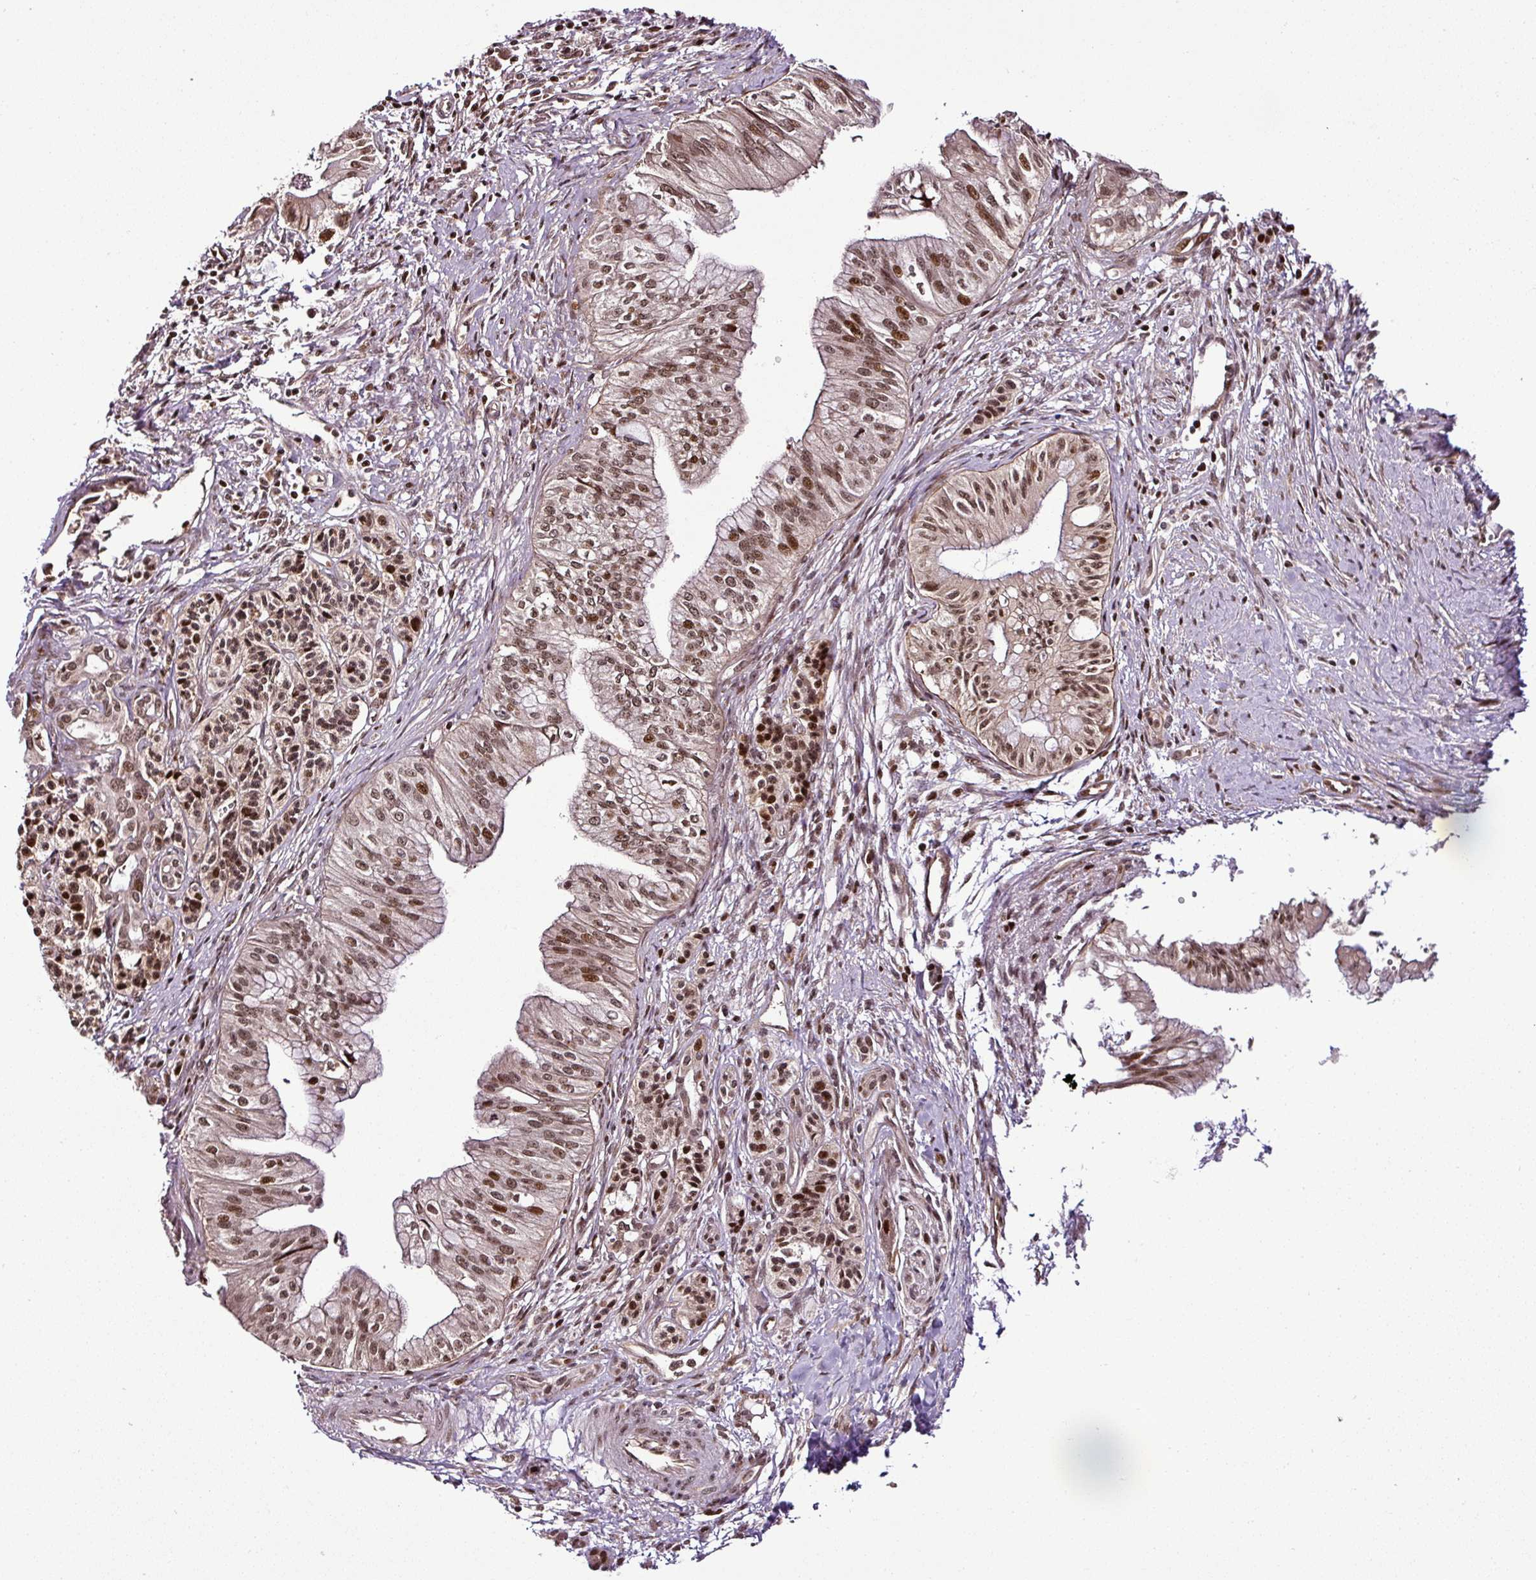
{"staining": {"intensity": "weak", "quantity": ">75%", "location": "nuclear"}, "tissue": "pancreatic cancer", "cell_type": "Tumor cells", "image_type": "cancer", "snomed": [{"axis": "morphology", "description": "Adenocarcinoma, NOS"}, {"axis": "topography", "description": "Pancreas"}], "caption": "Pancreatic adenocarcinoma tissue exhibits weak nuclear positivity in approximately >75% of tumor cells", "gene": "COPRS", "patient": {"sex": "male", "age": 71}}